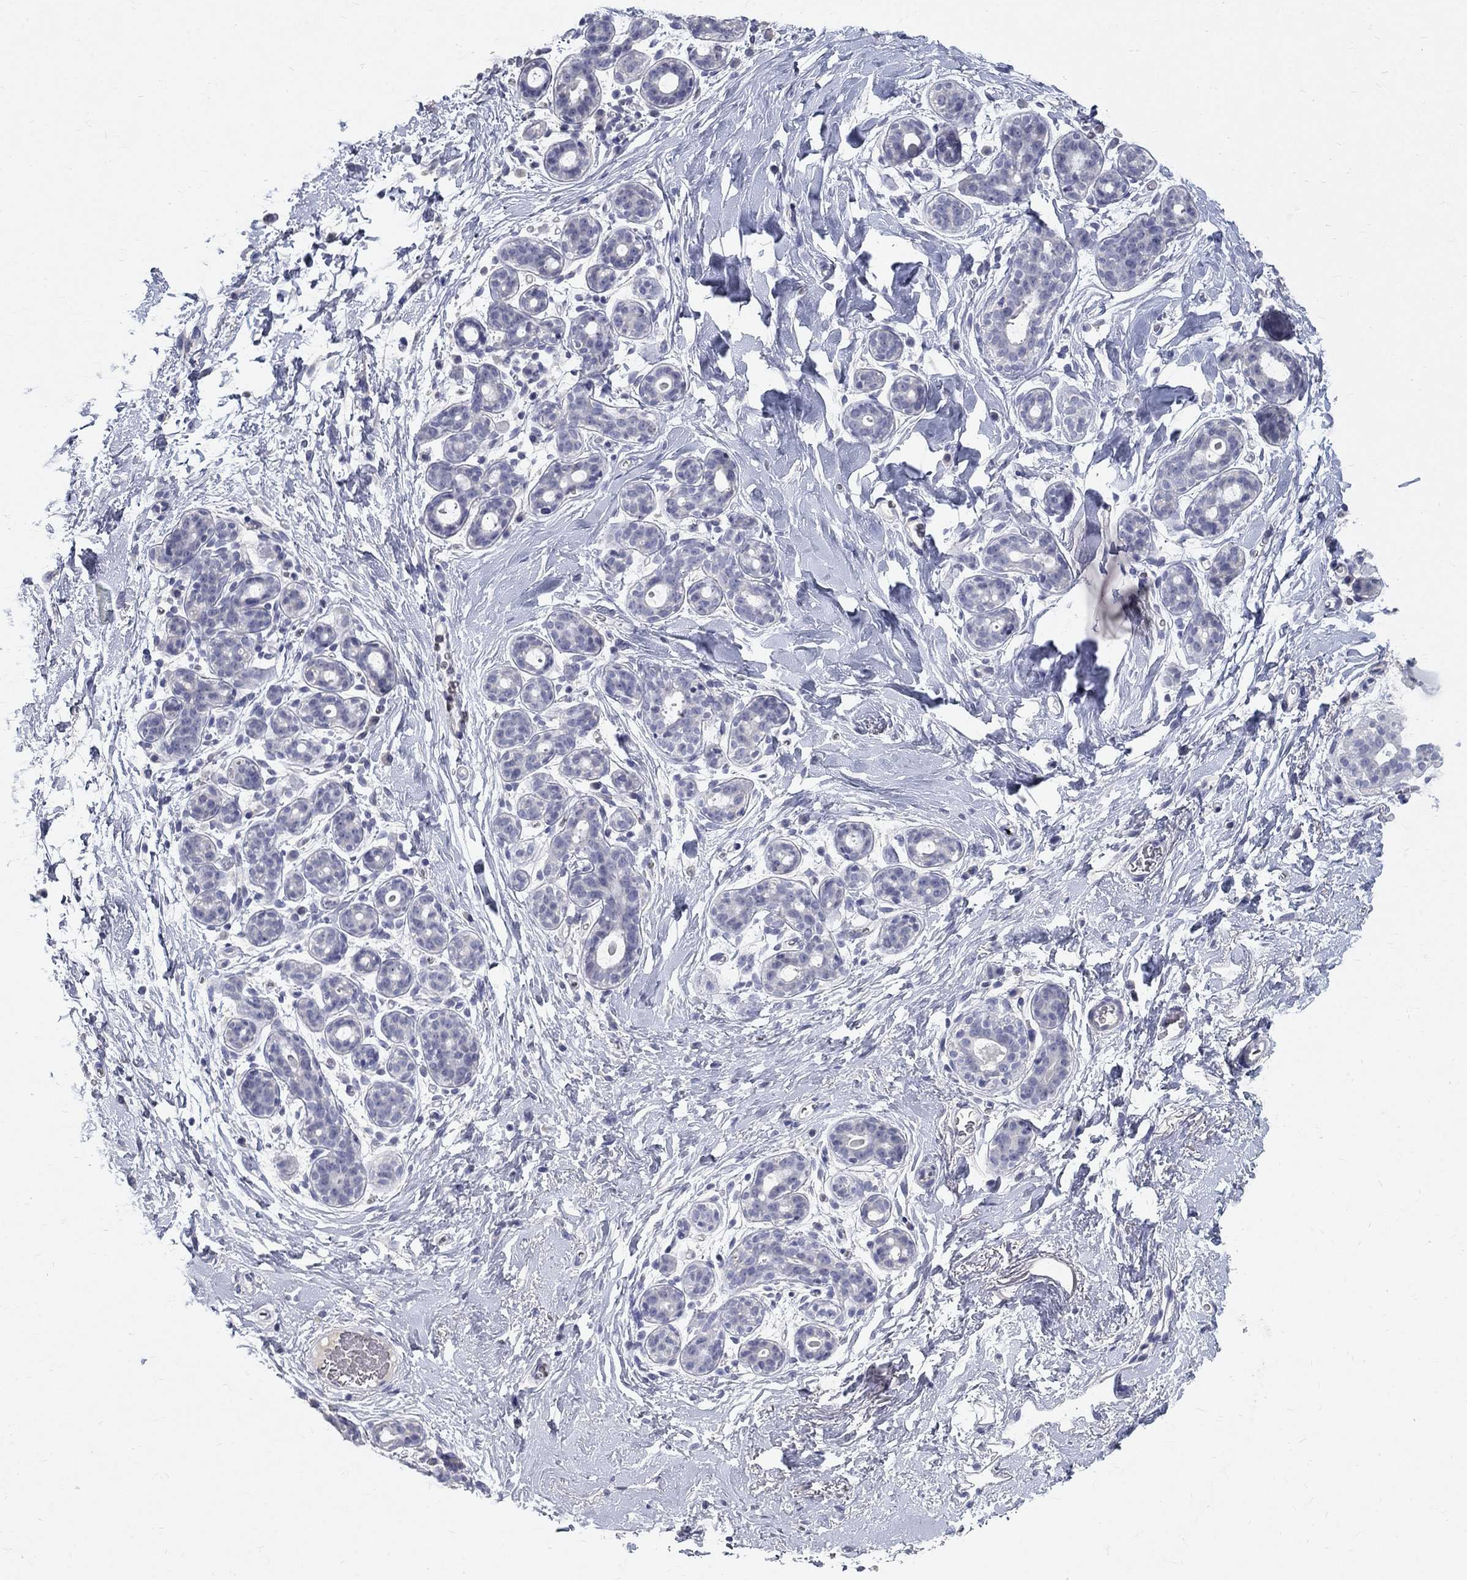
{"staining": {"intensity": "negative", "quantity": "none", "location": "none"}, "tissue": "breast", "cell_type": "Adipocytes", "image_type": "normal", "snomed": [{"axis": "morphology", "description": "Normal tissue, NOS"}, {"axis": "topography", "description": "Breast"}], "caption": "Adipocytes show no significant staining in unremarkable breast. Nuclei are stained in blue.", "gene": "PTH1R", "patient": {"sex": "female", "age": 43}}